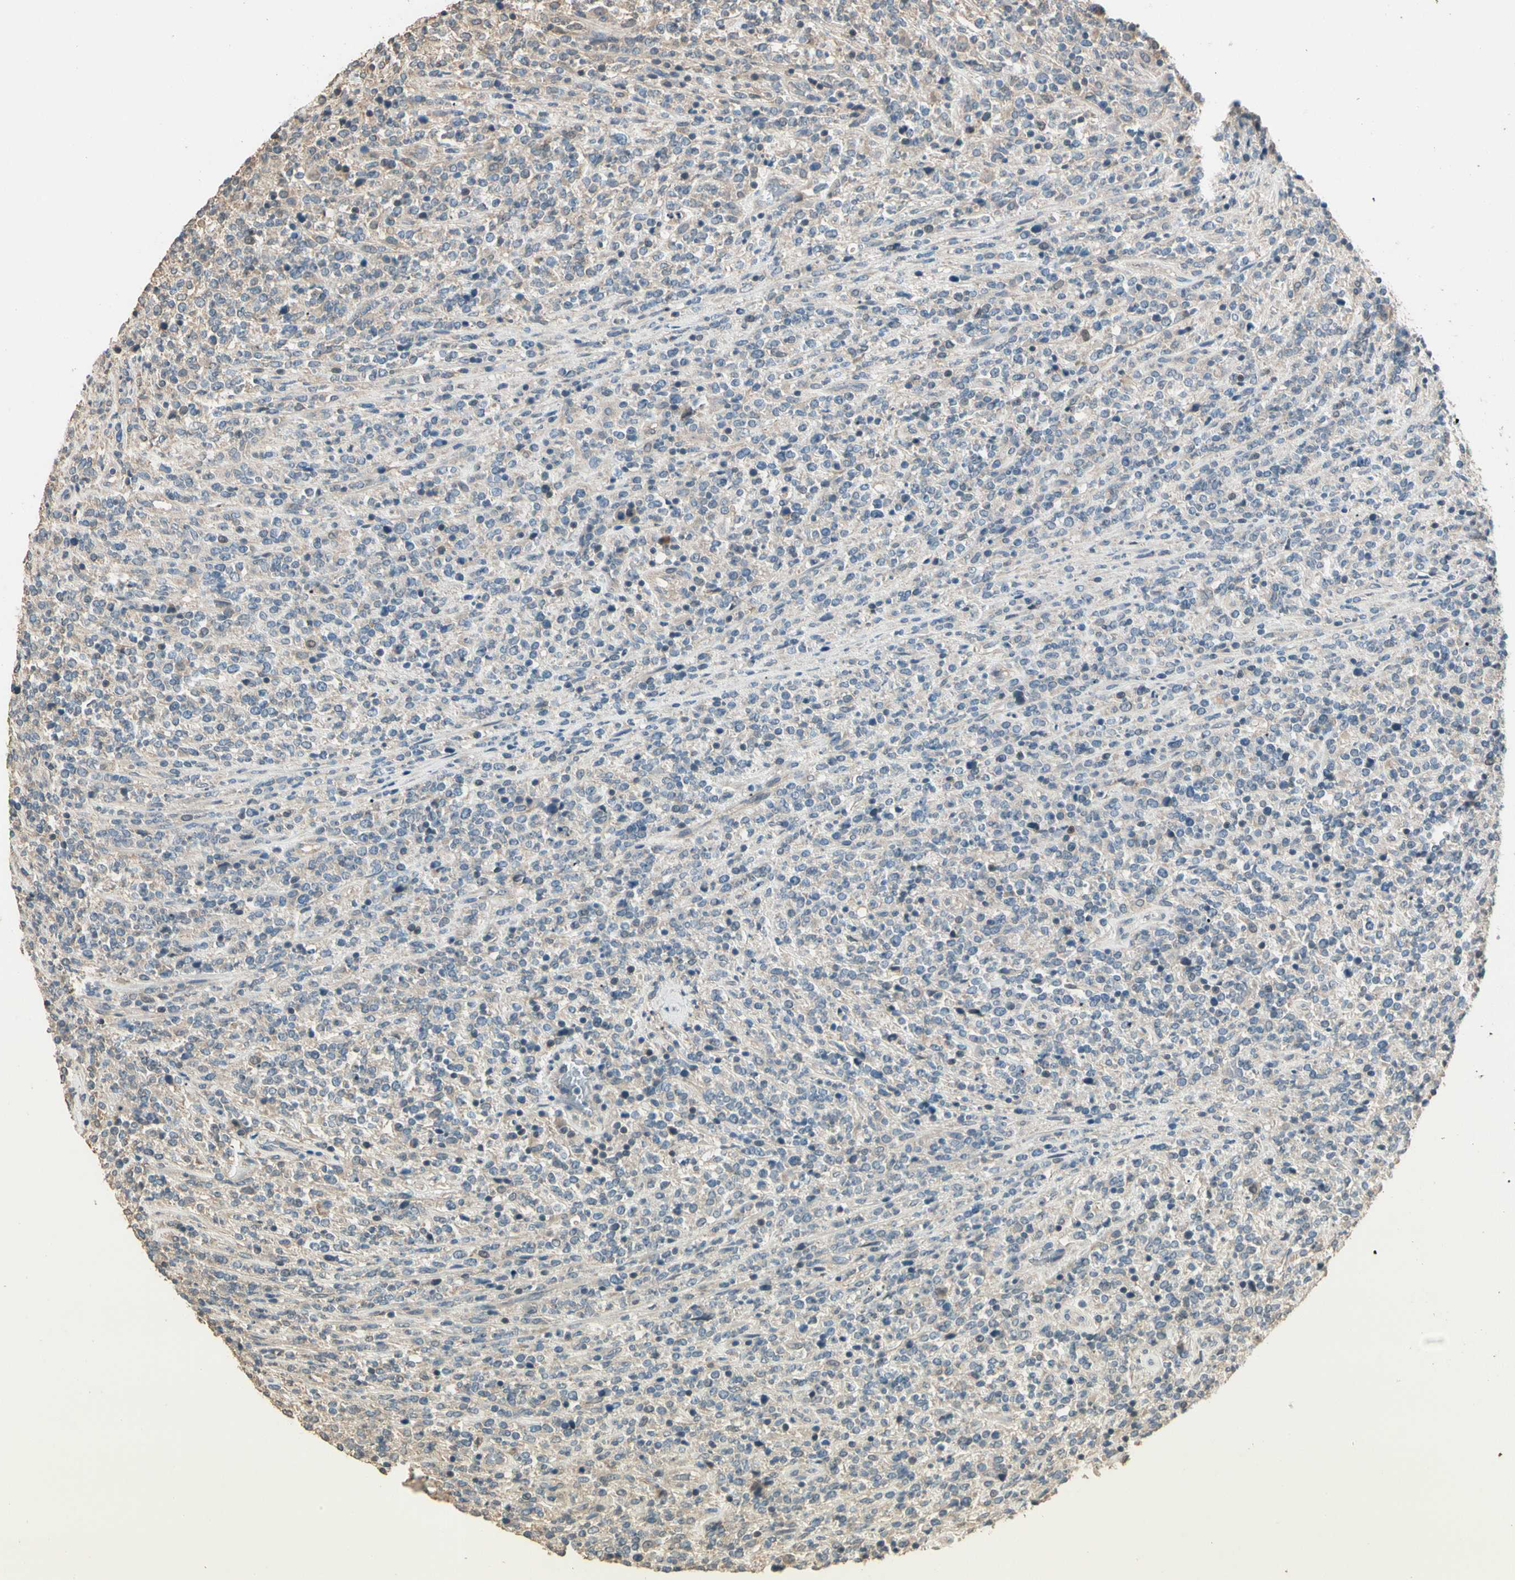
{"staining": {"intensity": "weak", "quantity": "25%-75%", "location": "cytoplasmic/membranous"}, "tissue": "lymphoma", "cell_type": "Tumor cells", "image_type": "cancer", "snomed": [{"axis": "morphology", "description": "Malignant lymphoma, non-Hodgkin's type, High grade"}, {"axis": "topography", "description": "Soft tissue"}], "caption": "This image reveals malignant lymphoma, non-Hodgkin's type (high-grade) stained with immunohistochemistry to label a protein in brown. The cytoplasmic/membranous of tumor cells show weak positivity for the protein. Nuclei are counter-stained blue.", "gene": "CDH6", "patient": {"sex": "male", "age": 18}}